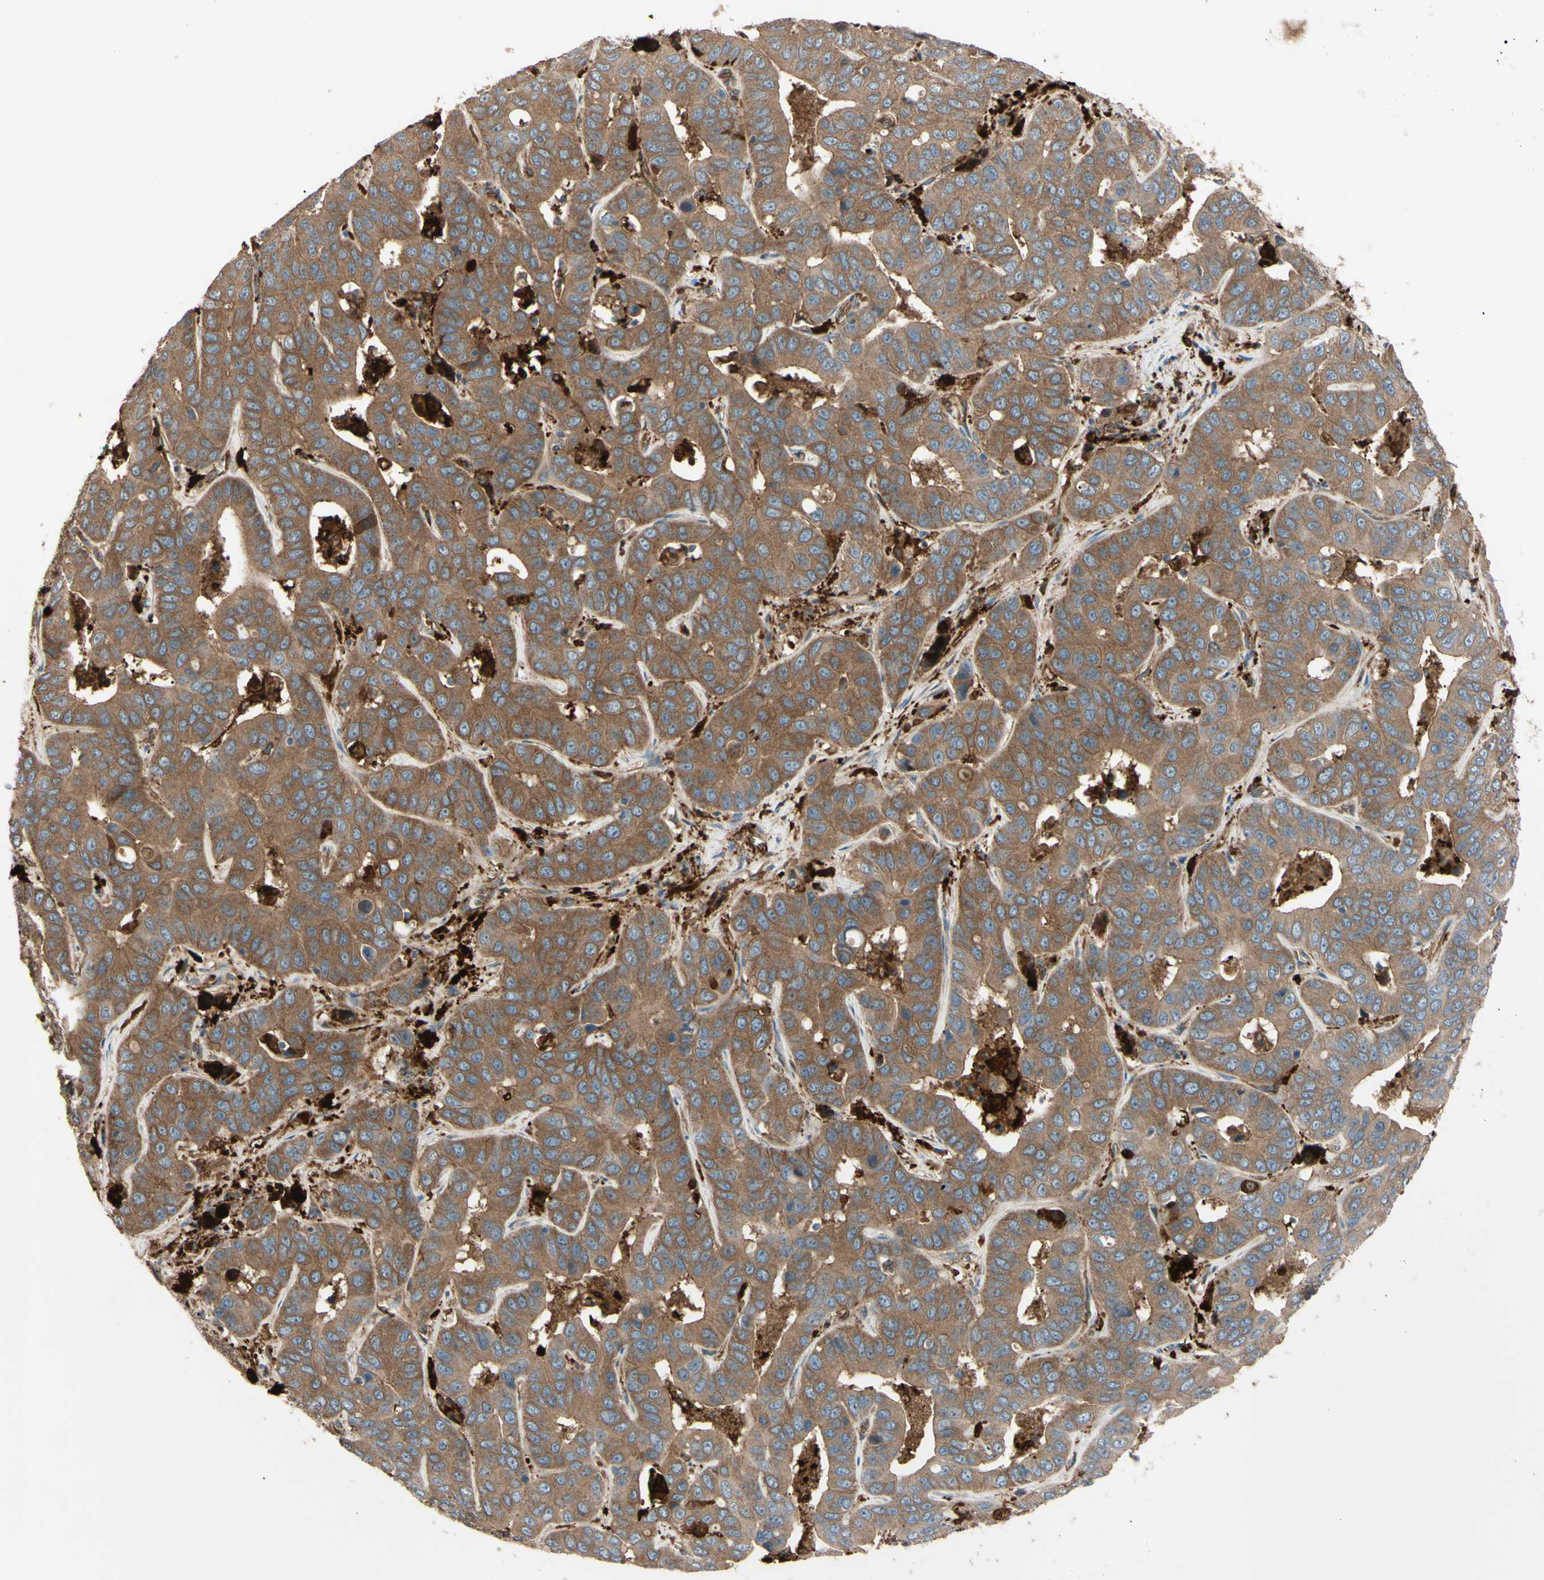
{"staining": {"intensity": "moderate", "quantity": ">75%", "location": "cytoplasmic/membranous"}, "tissue": "liver cancer", "cell_type": "Tumor cells", "image_type": "cancer", "snomed": [{"axis": "morphology", "description": "Cholangiocarcinoma"}, {"axis": "topography", "description": "Liver"}], "caption": "Brown immunohistochemical staining in liver cancer reveals moderate cytoplasmic/membranous expression in about >75% of tumor cells.", "gene": "PTPN12", "patient": {"sex": "female", "age": 52}}